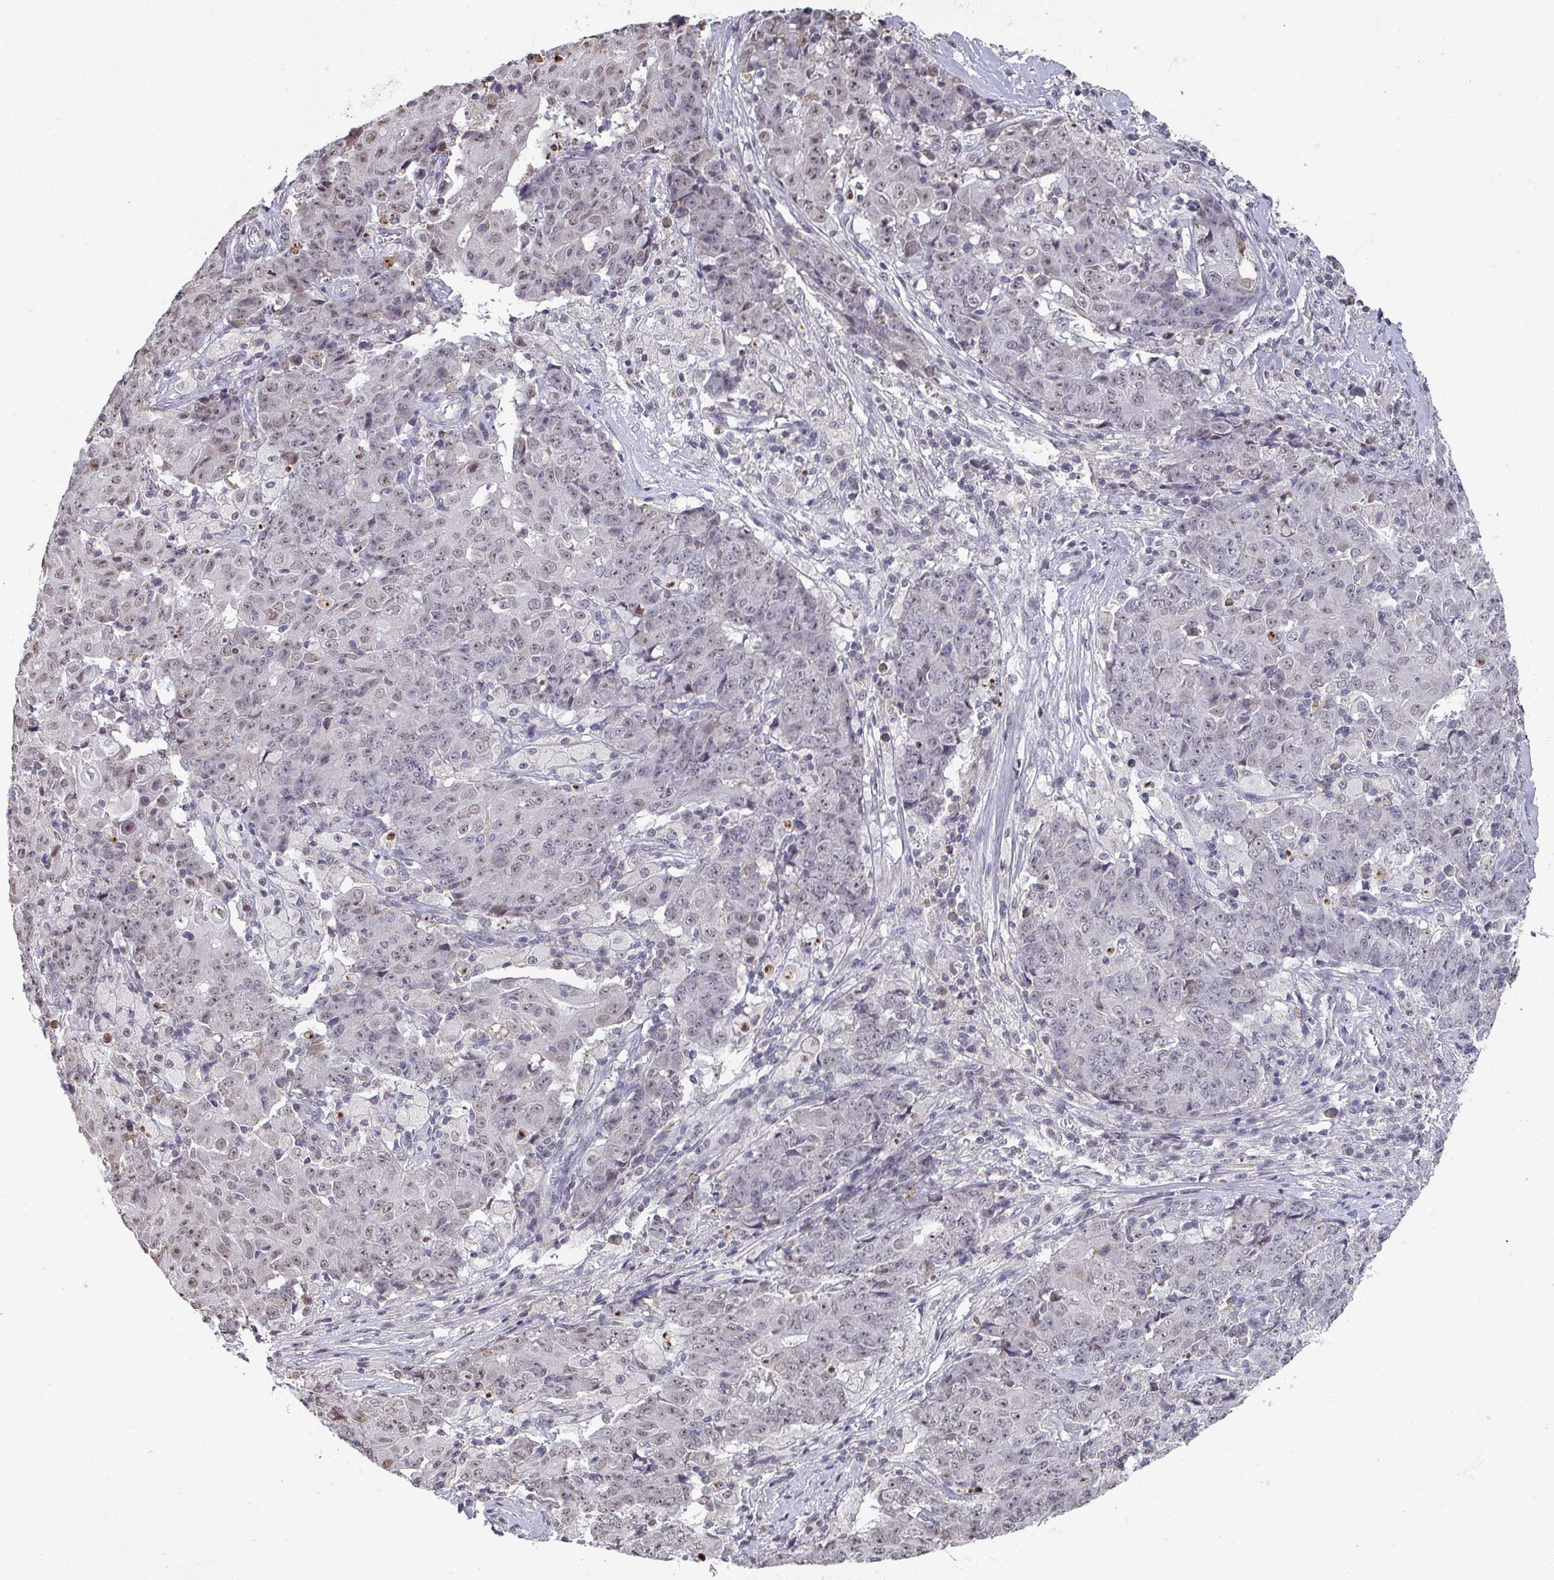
{"staining": {"intensity": "weak", "quantity": "<25%", "location": "nuclear"}, "tissue": "ovarian cancer", "cell_type": "Tumor cells", "image_type": "cancer", "snomed": [{"axis": "morphology", "description": "Carcinoma, endometroid"}, {"axis": "topography", "description": "Ovary"}], "caption": "Ovarian endometroid carcinoma was stained to show a protein in brown. There is no significant positivity in tumor cells.", "gene": "ZNF654", "patient": {"sex": "female", "age": 42}}